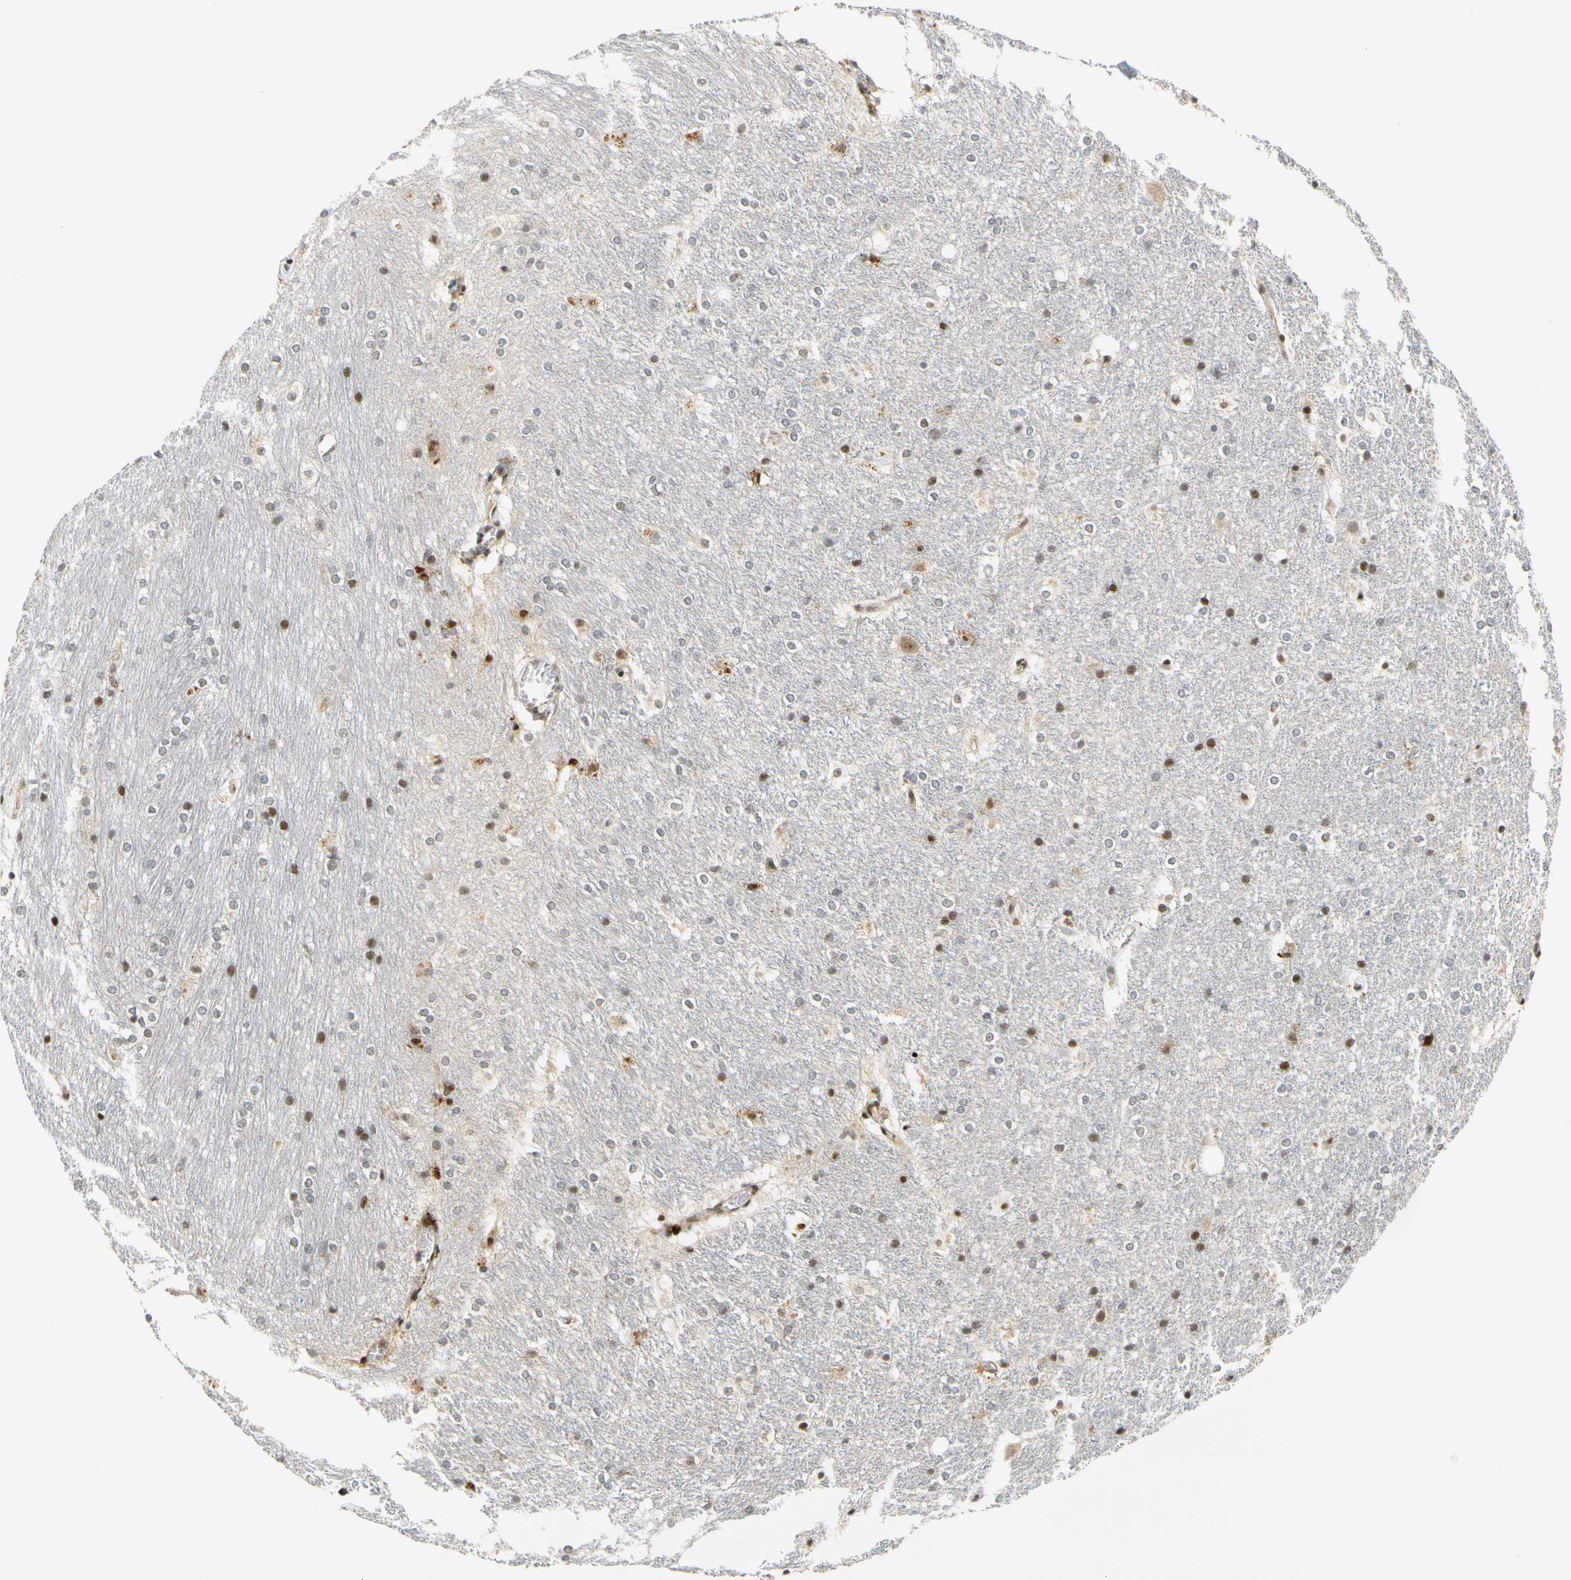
{"staining": {"intensity": "moderate", "quantity": "25%-75%", "location": "nuclear"}, "tissue": "hippocampus", "cell_type": "Glial cells", "image_type": "normal", "snomed": [{"axis": "morphology", "description": "Normal tissue, NOS"}, {"axis": "topography", "description": "Hippocampus"}], "caption": "Protein expression analysis of unremarkable hippocampus shows moderate nuclear positivity in approximately 25%-75% of glial cells.", "gene": "CDK7", "patient": {"sex": "female", "age": 19}}